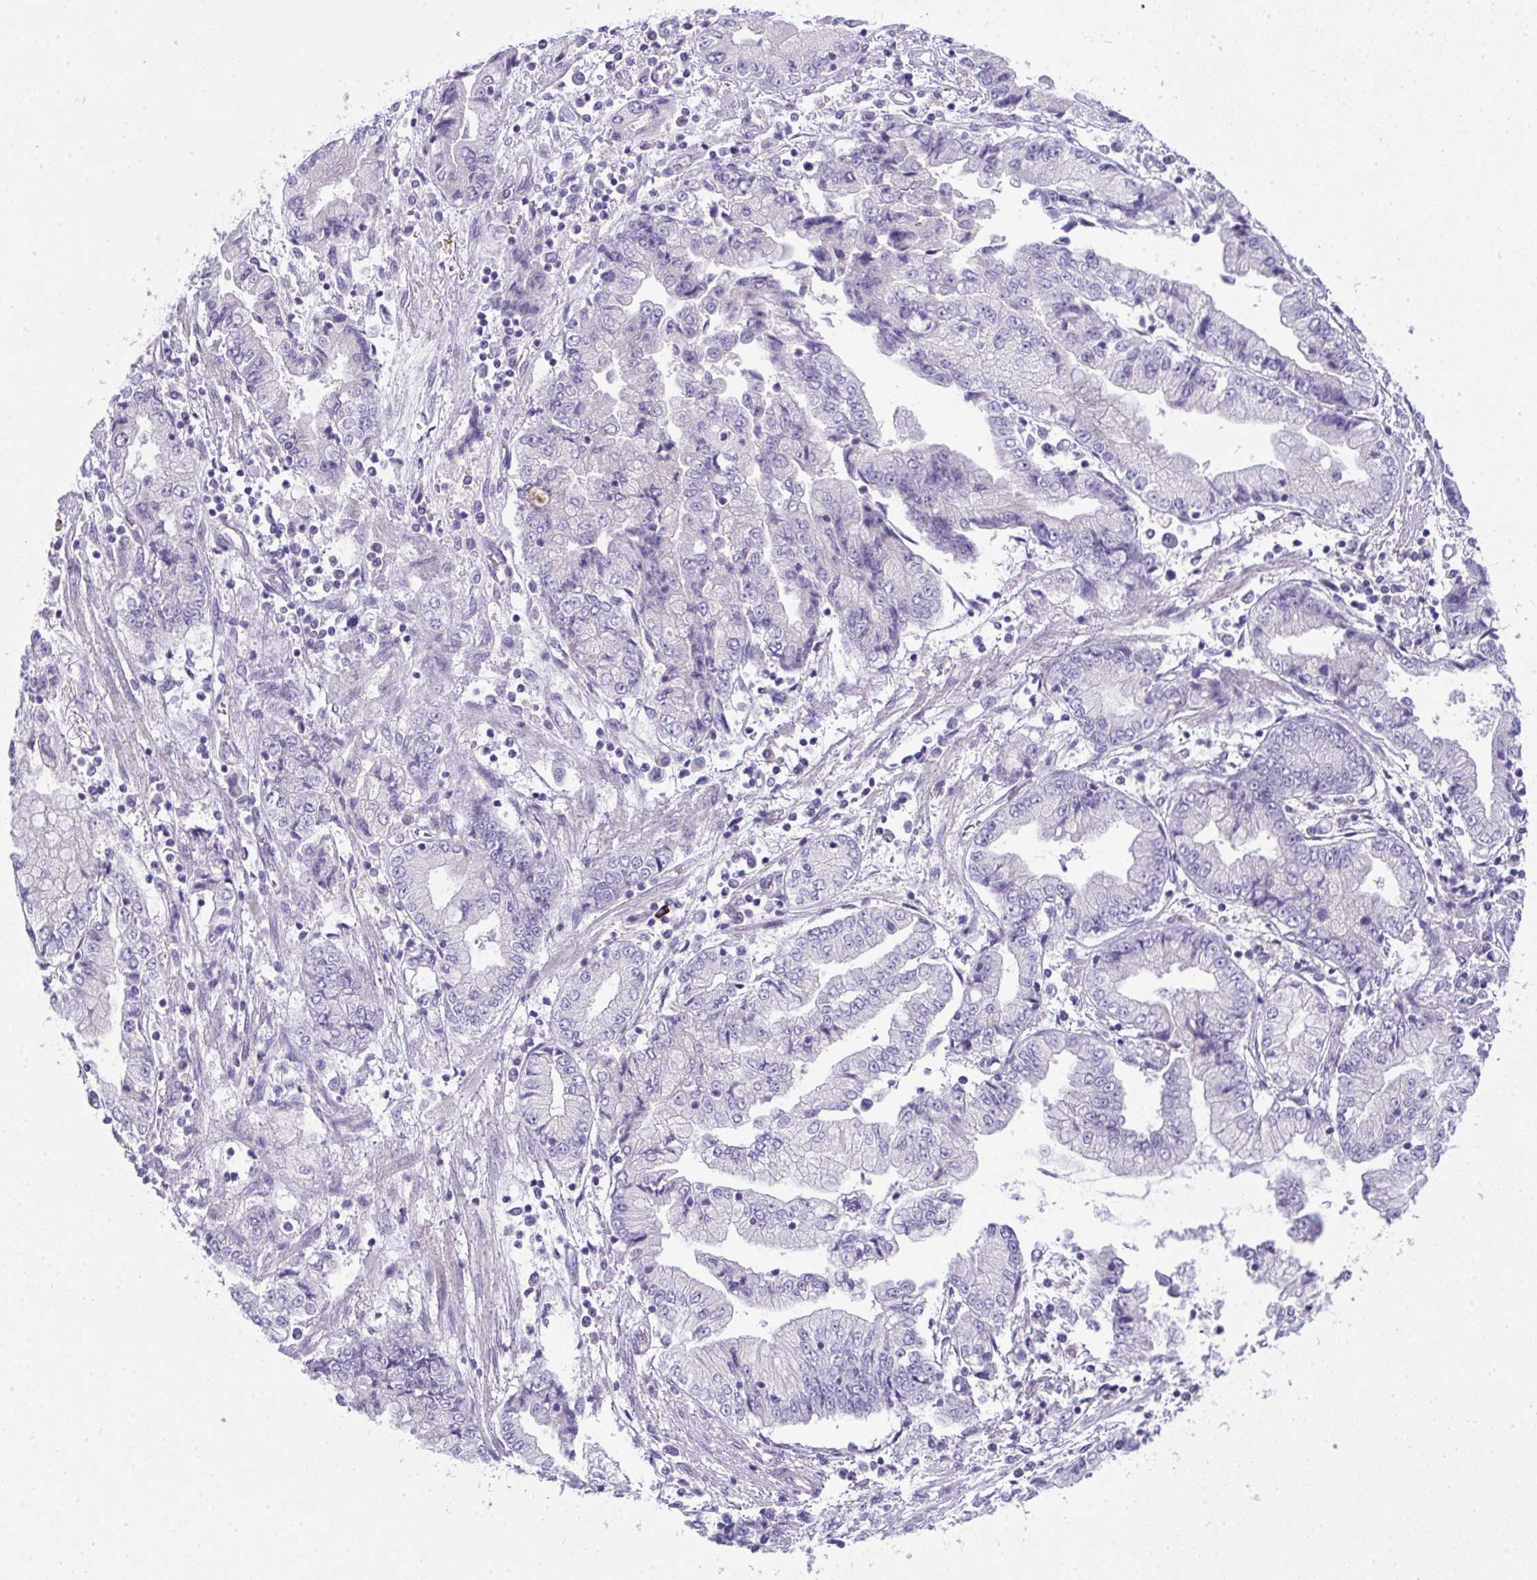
{"staining": {"intensity": "negative", "quantity": "none", "location": "none"}, "tissue": "stomach cancer", "cell_type": "Tumor cells", "image_type": "cancer", "snomed": [{"axis": "morphology", "description": "Adenocarcinoma, NOS"}, {"axis": "topography", "description": "Stomach, upper"}], "caption": "The micrograph demonstrates no significant positivity in tumor cells of stomach cancer (adenocarcinoma).", "gene": "SPTB", "patient": {"sex": "female", "age": 74}}